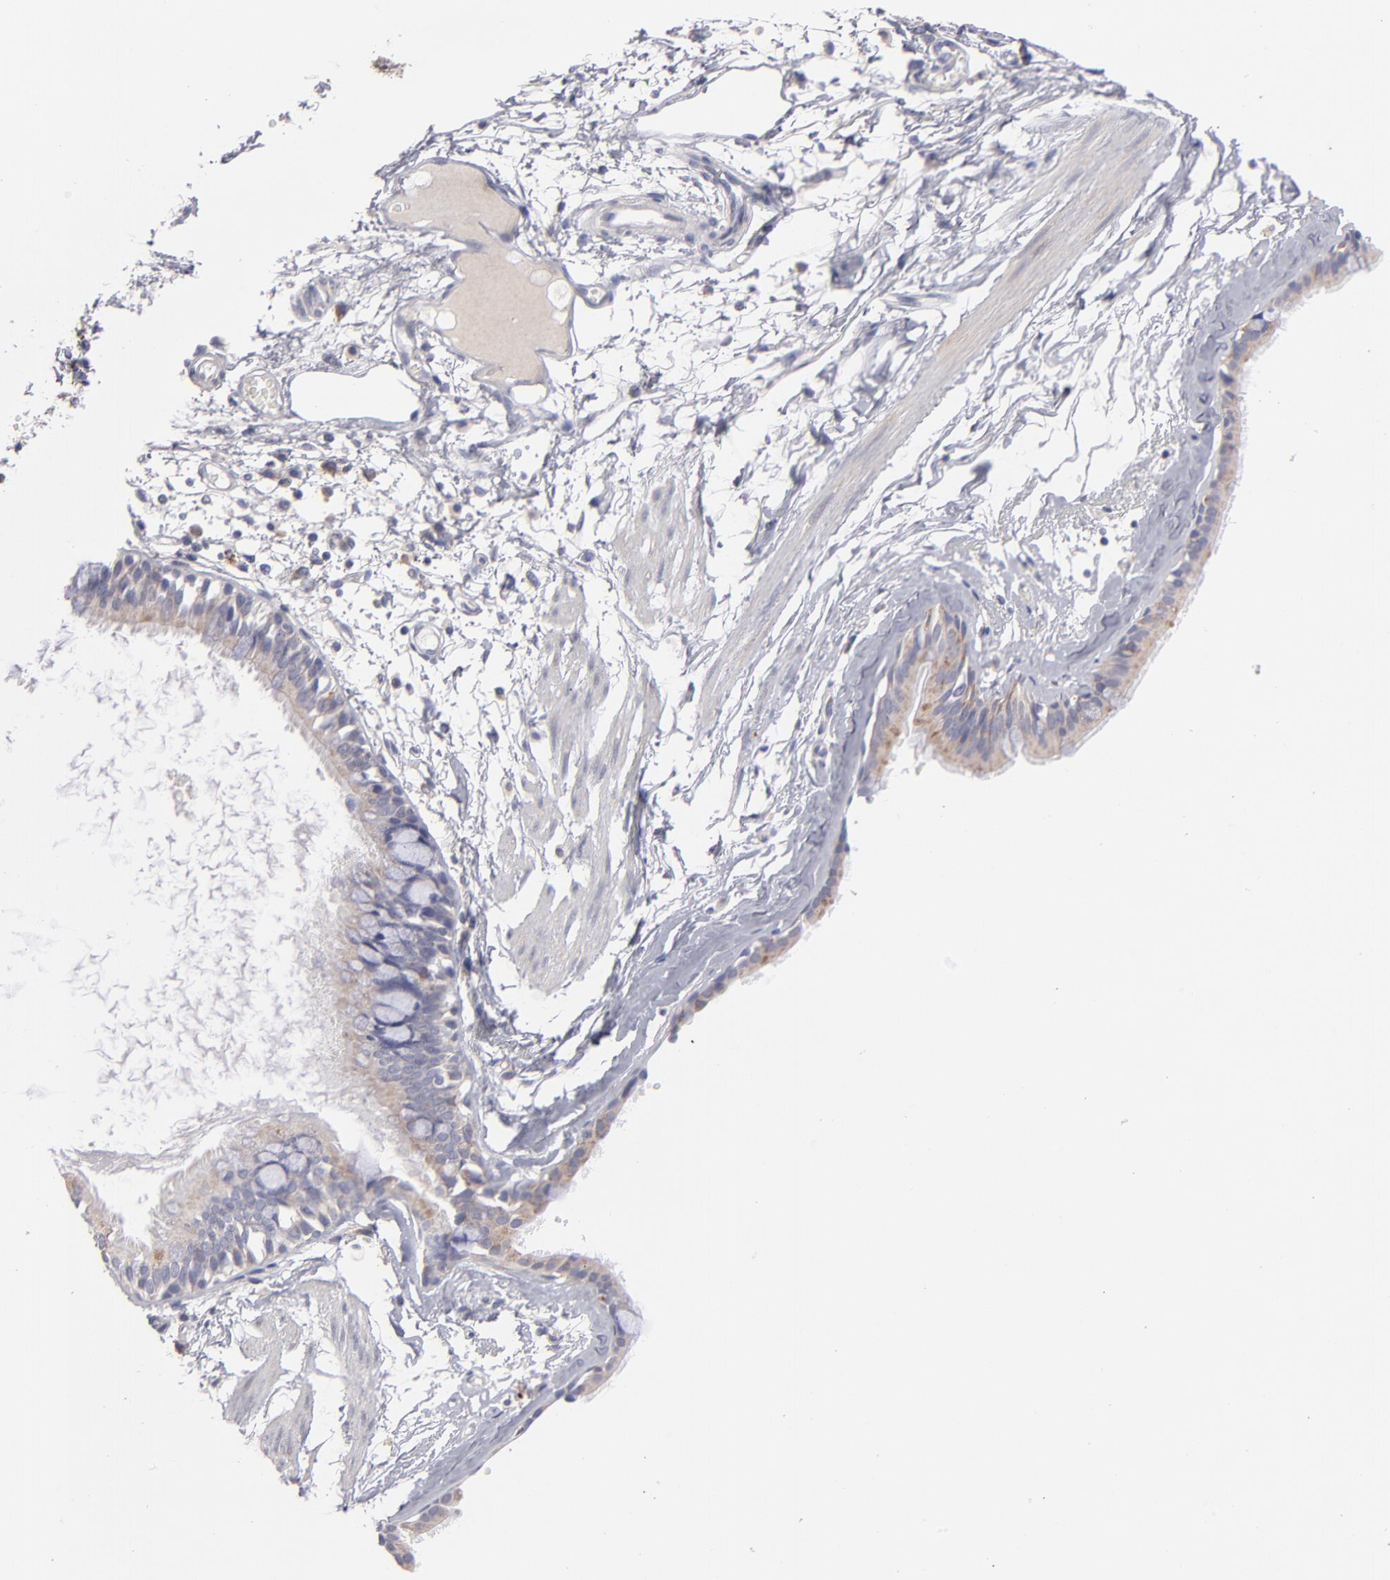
{"staining": {"intensity": "weak", "quantity": ">75%", "location": "cytoplasmic/membranous"}, "tissue": "bronchus", "cell_type": "Respiratory epithelial cells", "image_type": "normal", "snomed": [{"axis": "morphology", "description": "Normal tissue, NOS"}, {"axis": "topography", "description": "Bronchus"}, {"axis": "topography", "description": "Lung"}], "caption": "Bronchus stained with DAB (3,3'-diaminobenzidine) immunohistochemistry shows low levels of weak cytoplasmic/membranous staining in about >75% of respiratory epithelial cells.", "gene": "HCCS", "patient": {"sex": "female", "age": 56}}